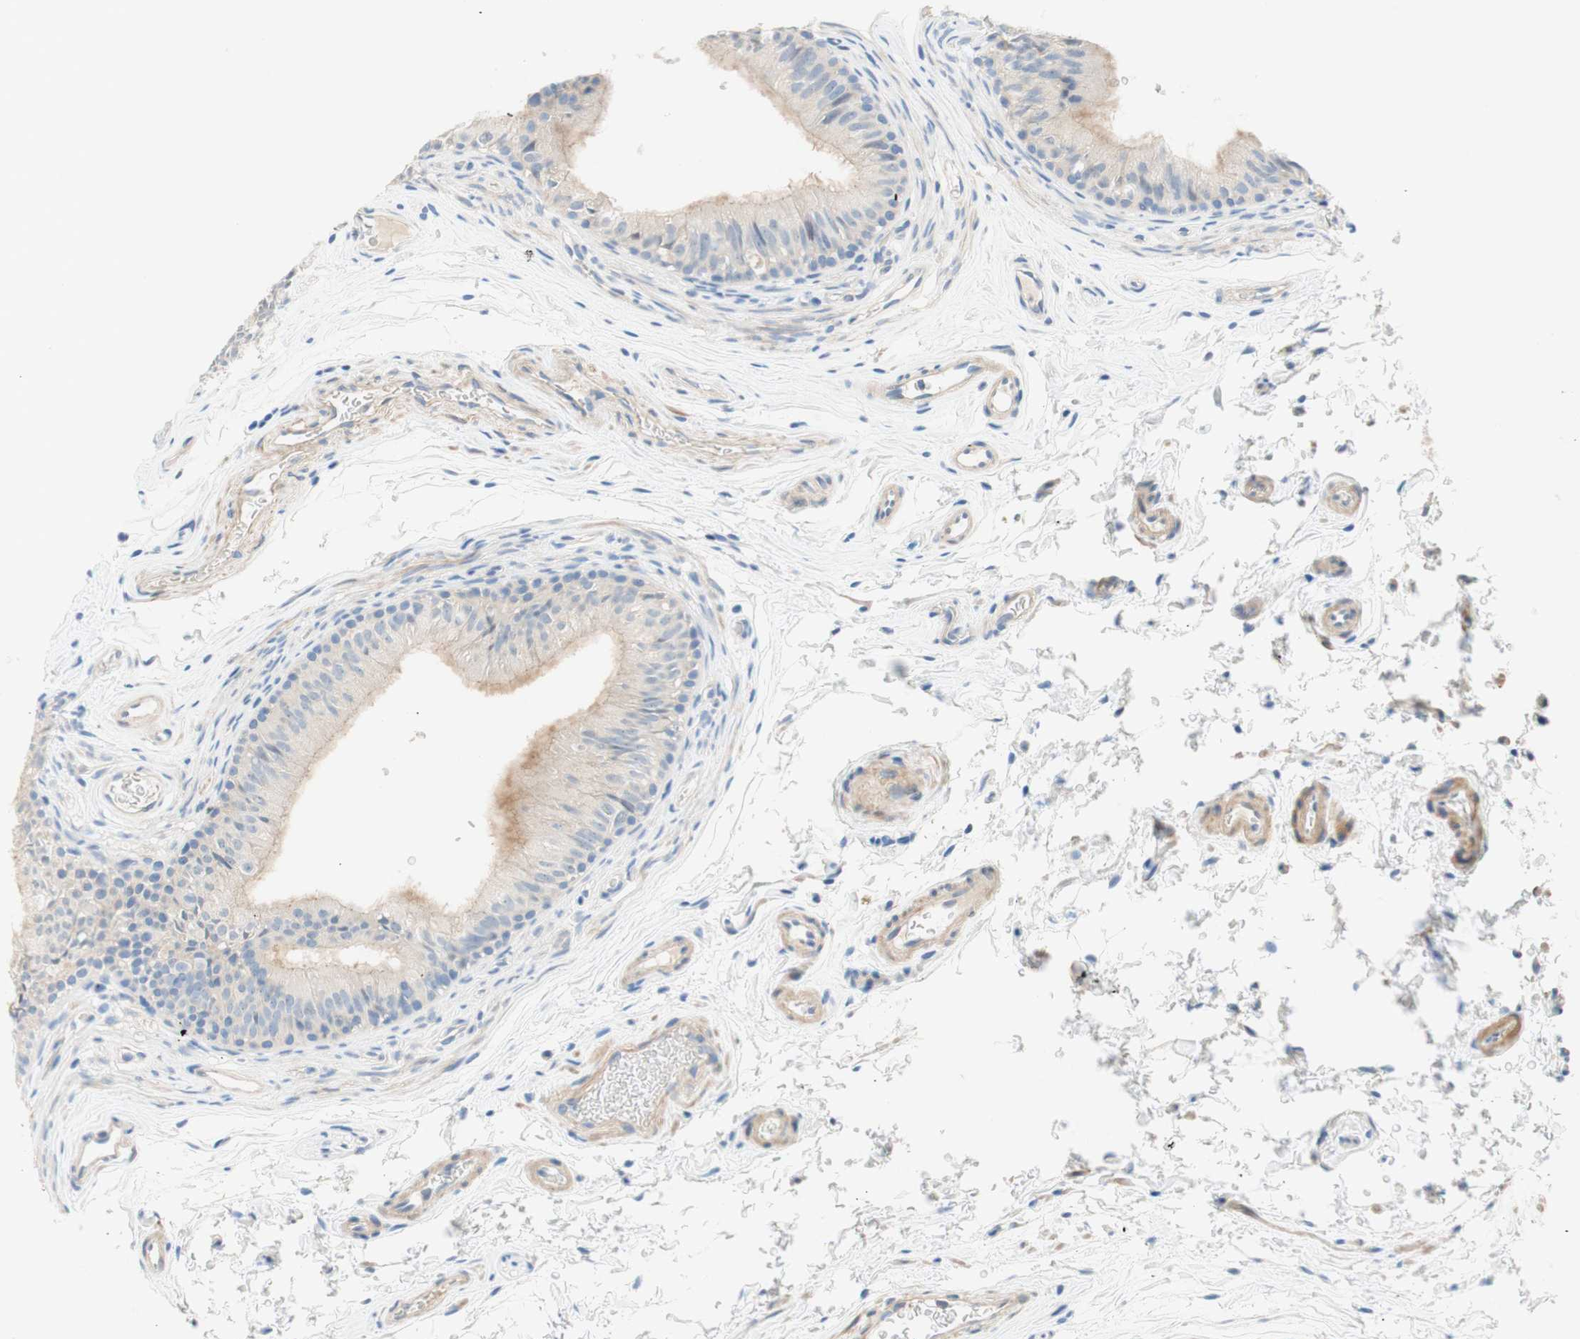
{"staining": {"intensity": "moderate", "quantity": "<25%", "location": "cytoplasmic/membranous"}, "tissue": "epididymis", "cell_type": "Glandular cells", "image_type": "normal", "snomed": [{"axis": "morphology", "description": "Normal tissue, NOS"}, {"axis": "topography", "description": "Epididymis"}], "caption": "This is an image of IHC staining of benign epididymis, which shows moderate staining in the cytoplasmic/membranous of glandular cells.", "gene": "ENTREP2", "patient": {"sex": "male", "age": 36}}